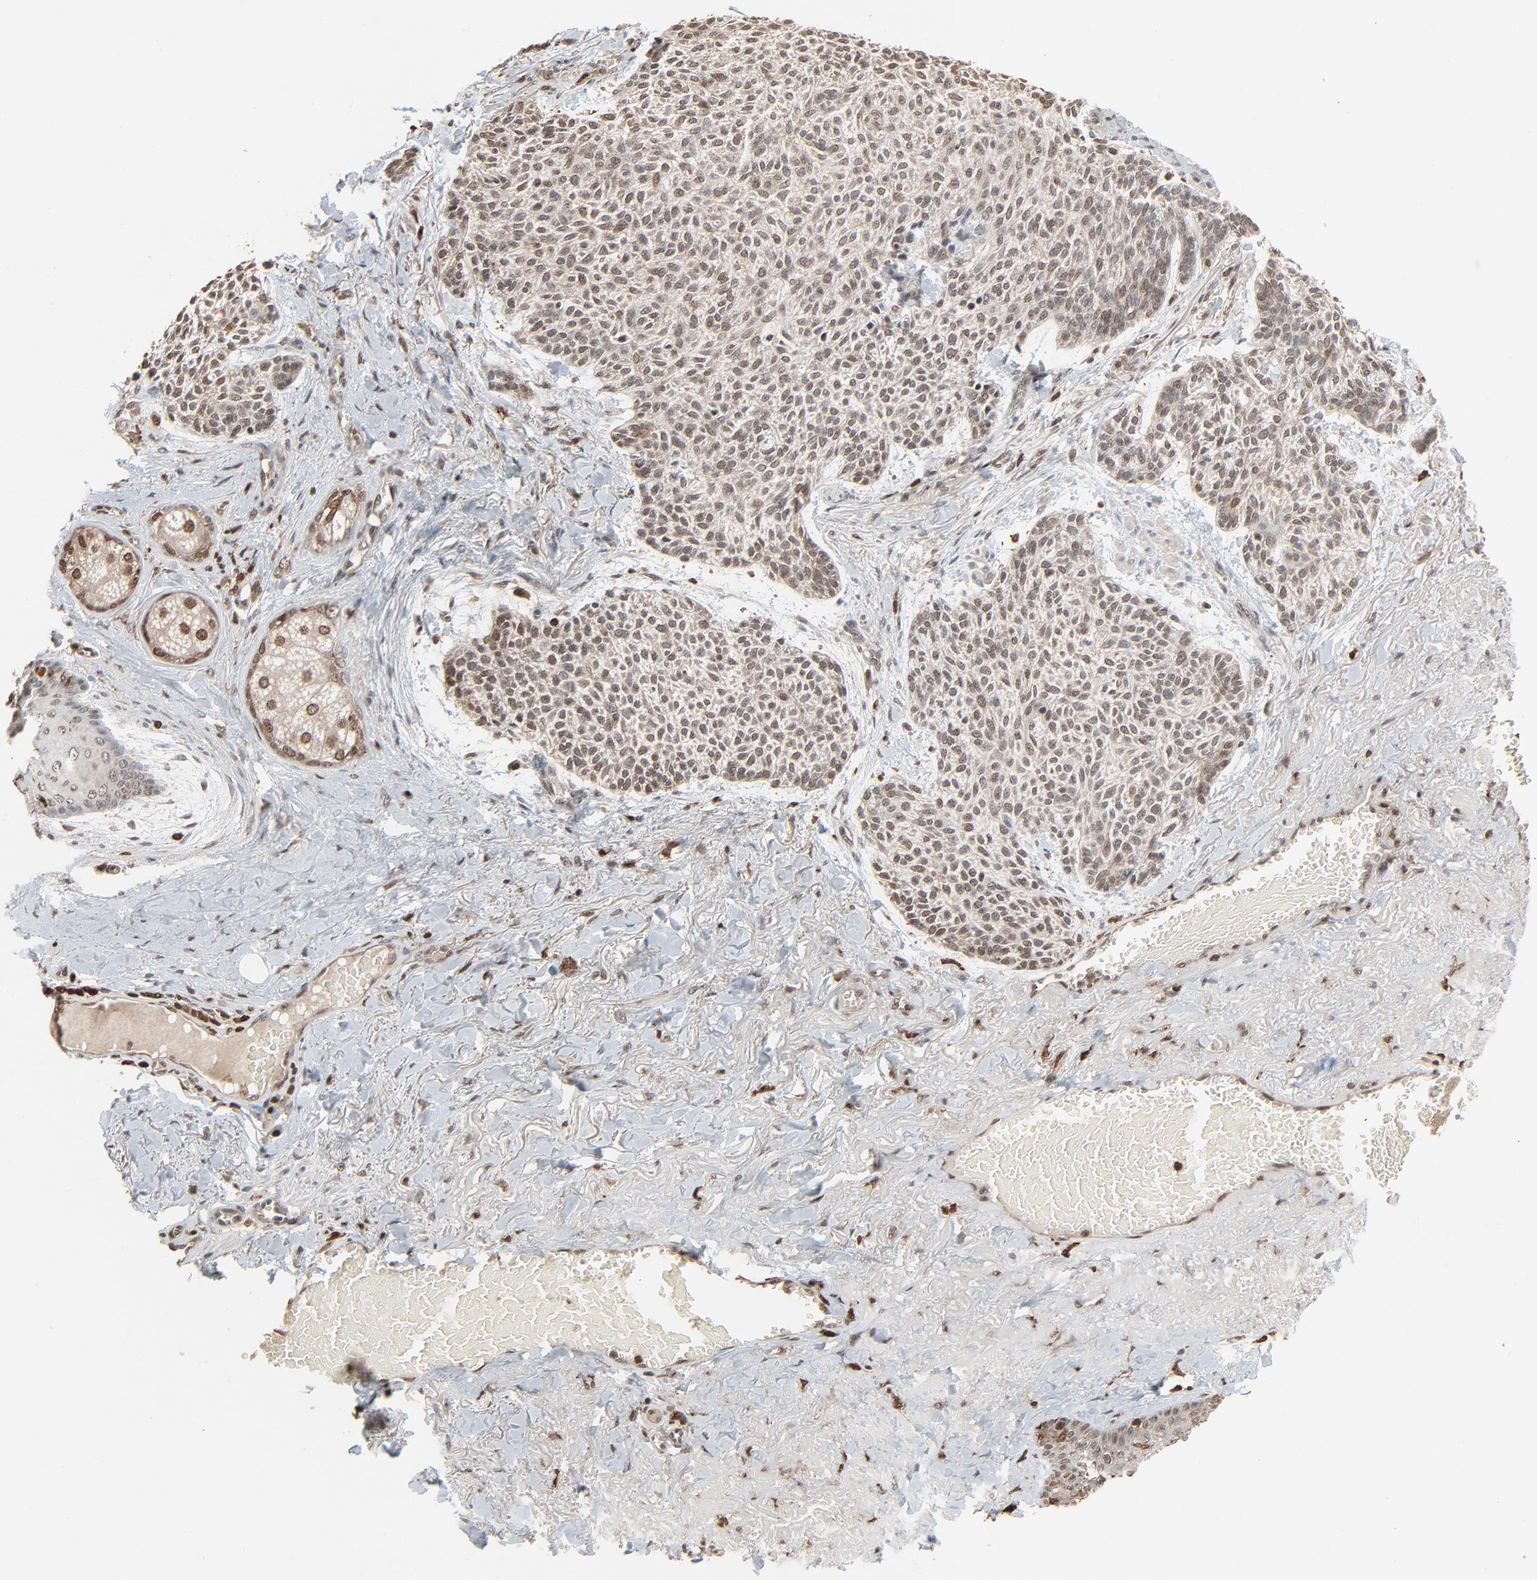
{"staining": {"intensity": "weak", "quantity": ">75%", "location": "nuclear"}, "tissue": "skin cancer", "cell_type": "Tumor cells", "image_type": "cancer", "snomed": [{"axis": "morphology", "description": "Normal tissue, NOS"}, {"axis": "morphology", "description": "Basal cell carcinoma"}, {"axis": "topography", "description": "Skin"}], "caption": "Weak nuclear protein staining is seen in about >75% of tumor cells in skin cancer (basal cell carcinoma). The staining is performed using DAB (3,3'-diaminobenzidine) brown chromogen to label protein expression. The nuclei are counter-stained blue using hematoxylin.", "gene": "RPS6KA3", "patient": {"sex": "female", "age": 70}}